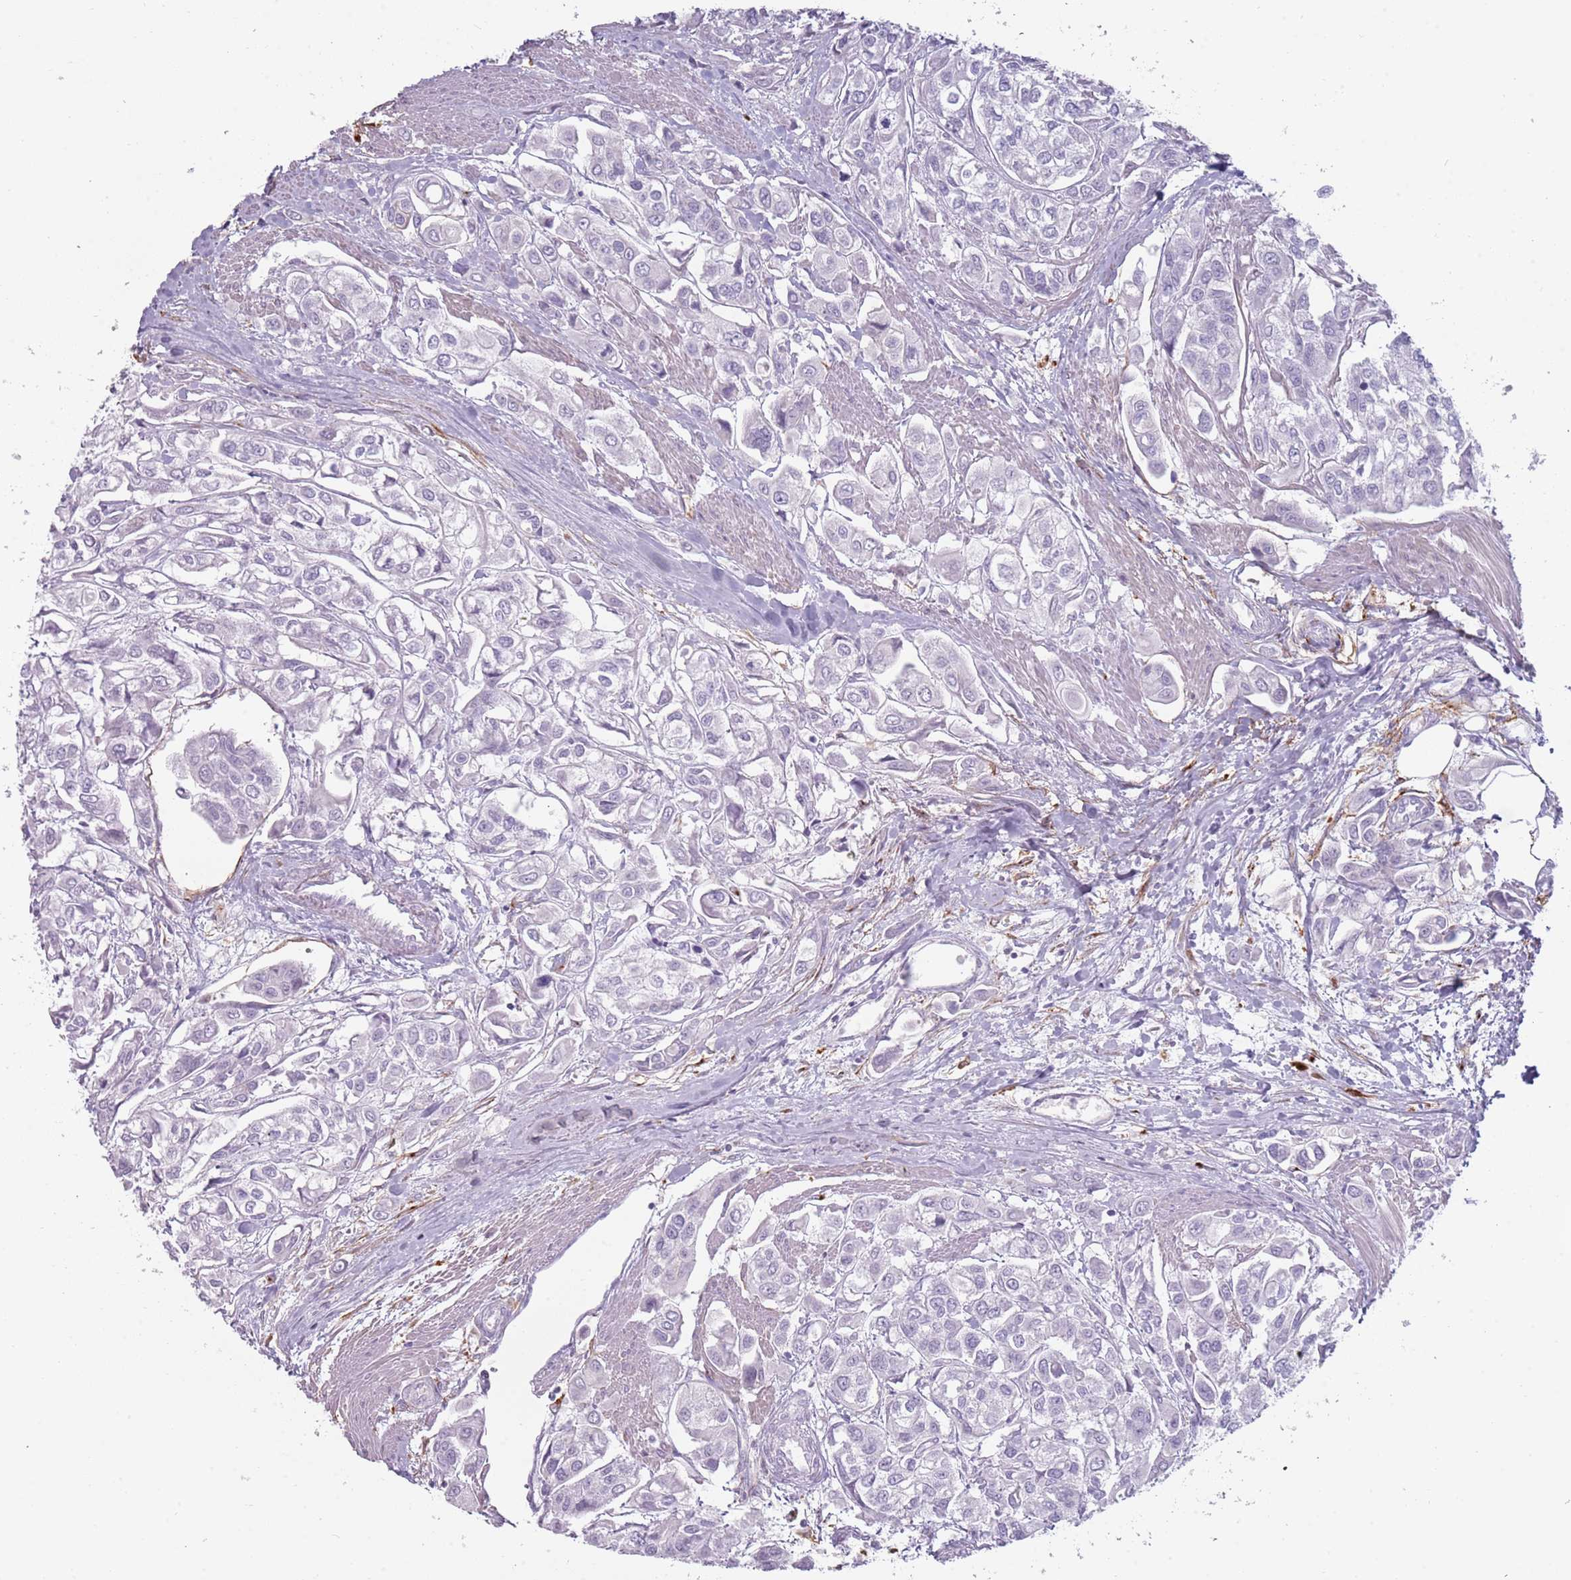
{"staining": {"intensity": "negative", "quantity": "none", "location": "none"}, "tissue": "urothelial cancer", "cell_type": "Tumor cells", "image_type": "cancer", "snomed": [{"axis": "morphology", "description": "Urothelial carcinoma, High grade"}, {"axis": "topography", "description": "Urinary bladder"}], "caption": "Urothelial cancer stained for a protein using immunohistochemistry (IHC) demonstrates no staining tumor cells.", "gene": "COLEC12", "patient": {"sex": "male", "age": 67}}